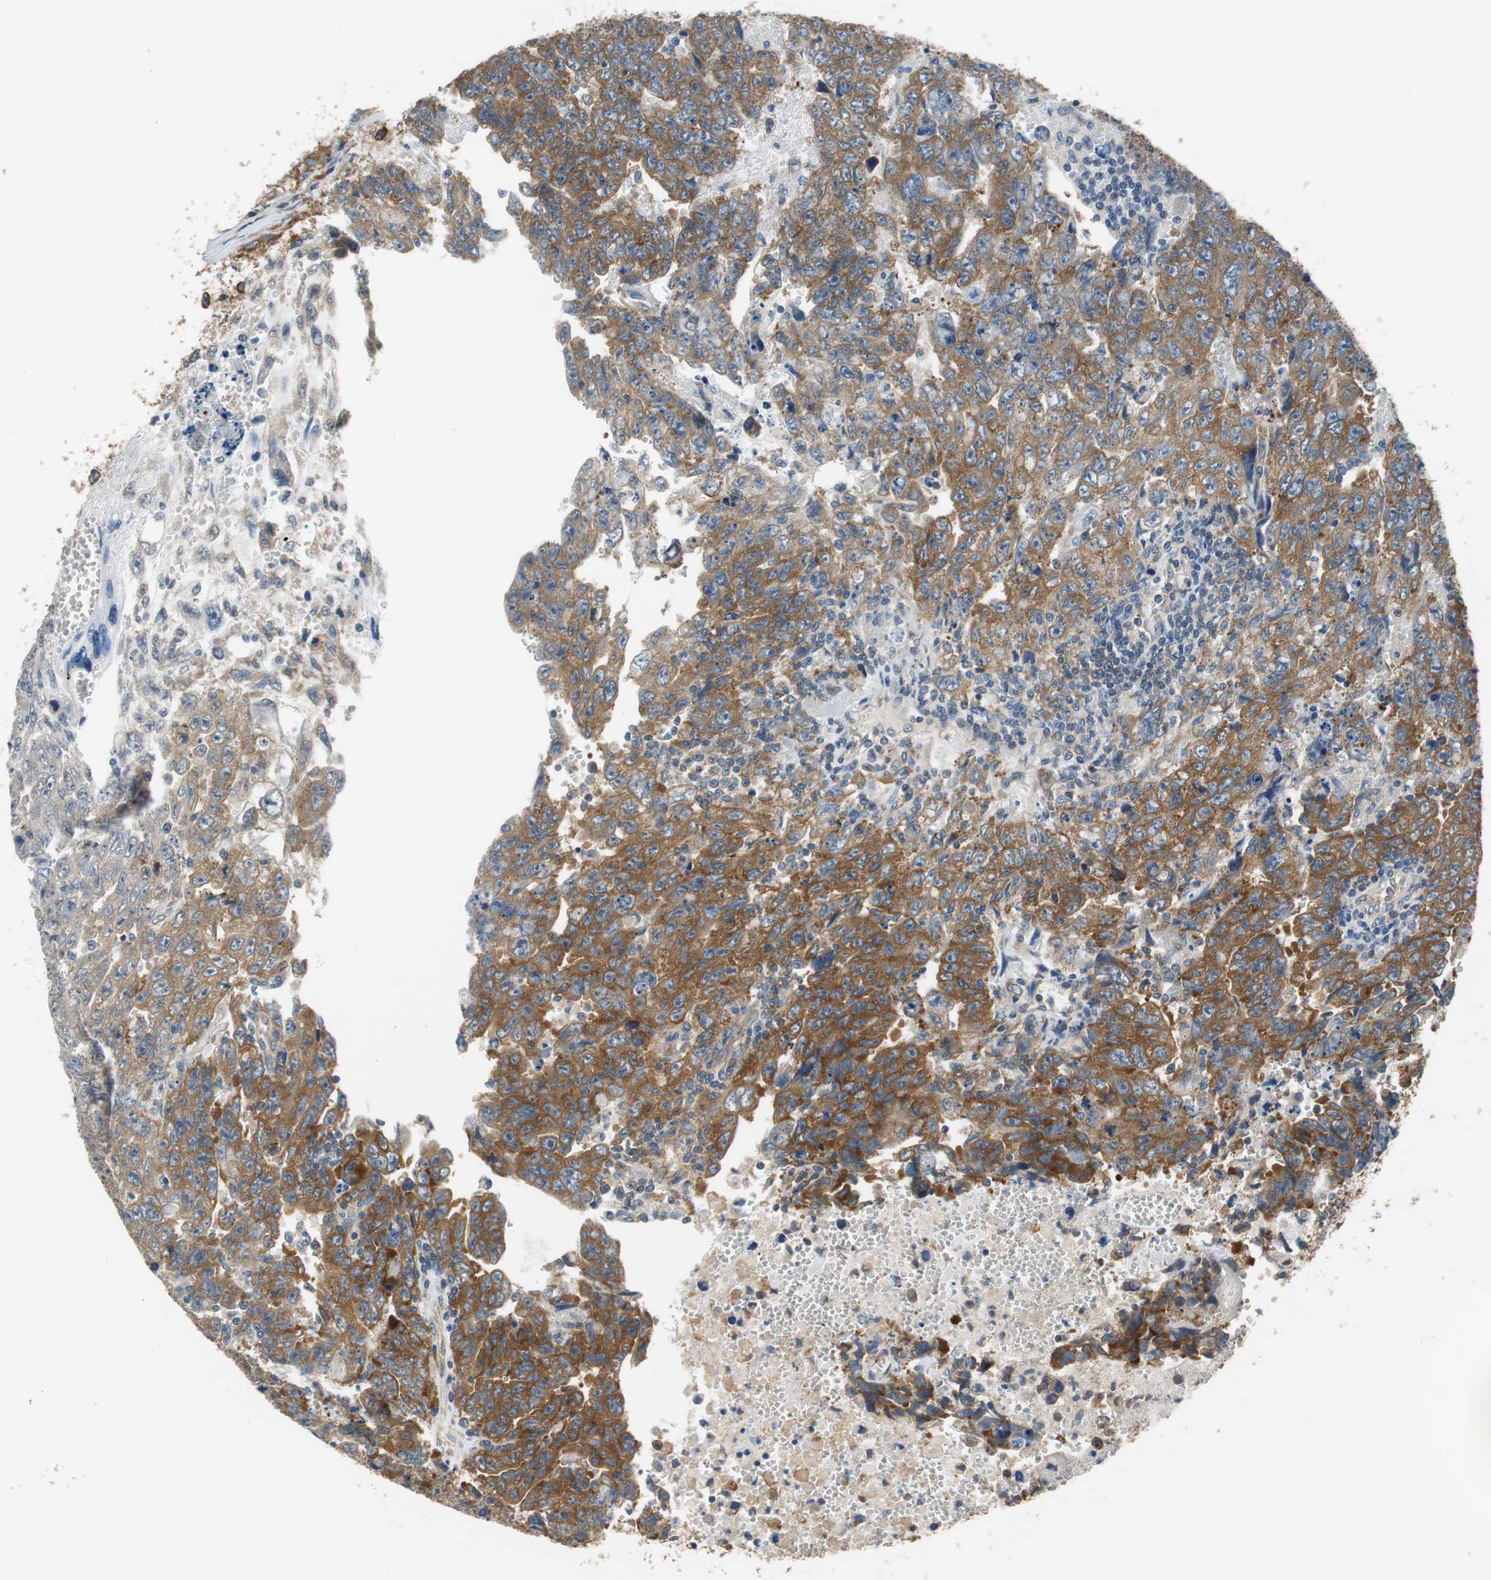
{"staining": {"intensity": "strong", "quantity": ">75%", "location": "cytoplasmic/membranous"}, "tissue": "testis cancer", "cell_type": "Tumor cells", "image_type": "cancer", "snomed": [{"axis": "morphology", "description": "Carcinoma, Embryonal, NOS"}, {"axis": "topography", "description": "Testis"}], "caption": "A brown stain labels strong cytoplasmic/membranous expression of a protein in testis cancer tumor cells. (DAB = brown stain, brightfield microscopy at high magnification).", "gene": "CNOT3", "patient": {"sex": "male", "age": 28}}